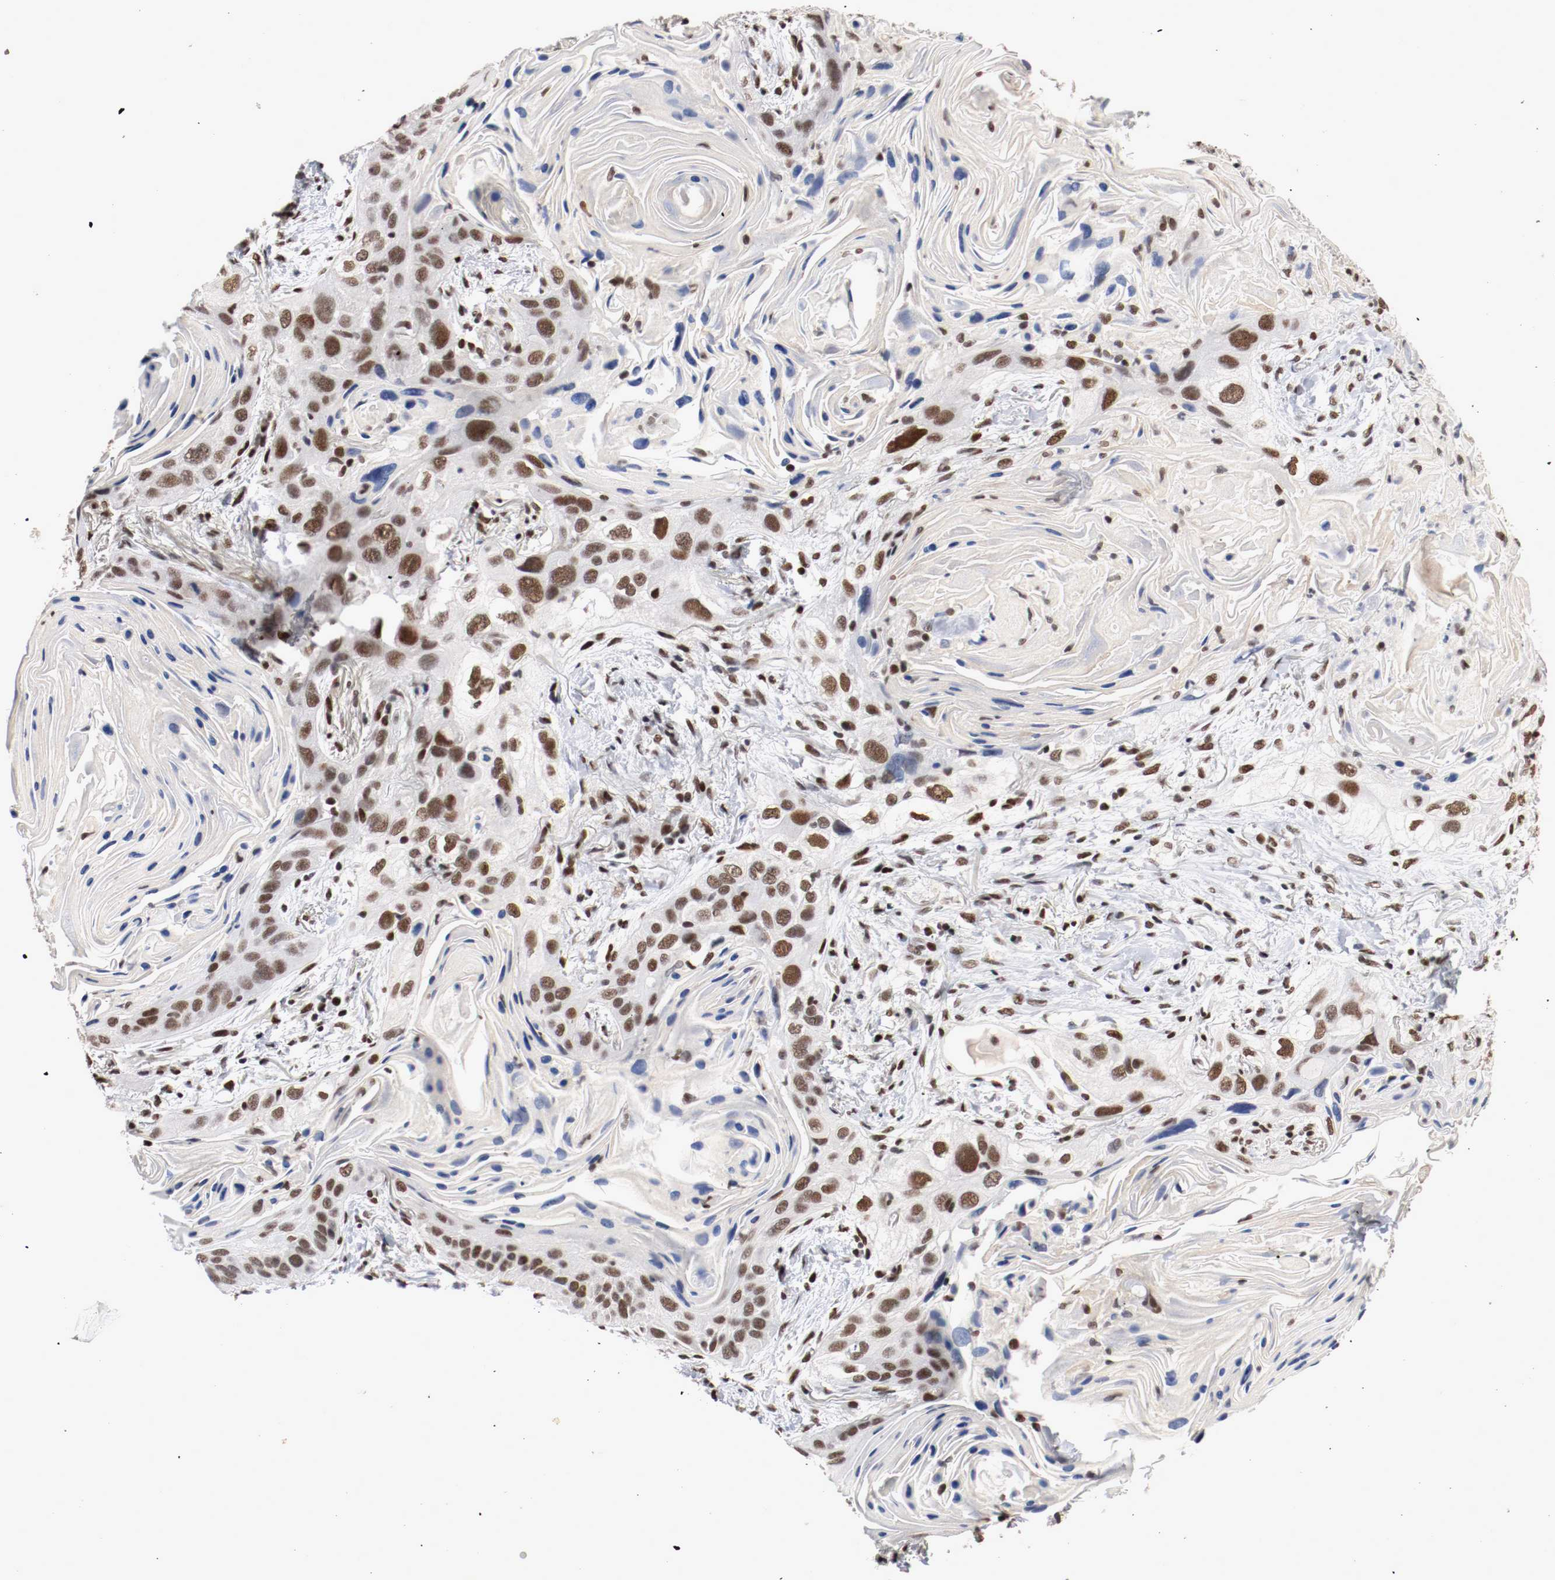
{"staining": {"intensity": "strong", "quantity": ">75%", "location": "nuclear"}, "tissue": "lung cancer", "cell_type": "Tumor cells", "image_type": "cancer", "snomed": [{"axis": "morphology", "description": "Squamous cell carcinoma, NOS"}, {"axis": "topography", "description": "Lung"}], "caption": "The photomicrograph displays a brown stain indicating the presence of a protein in the nuclear of tumor cells in lung squamous cell carcinoma.", "gene": "MEF2D", "patient": {"sex": "female", "age": 67}}